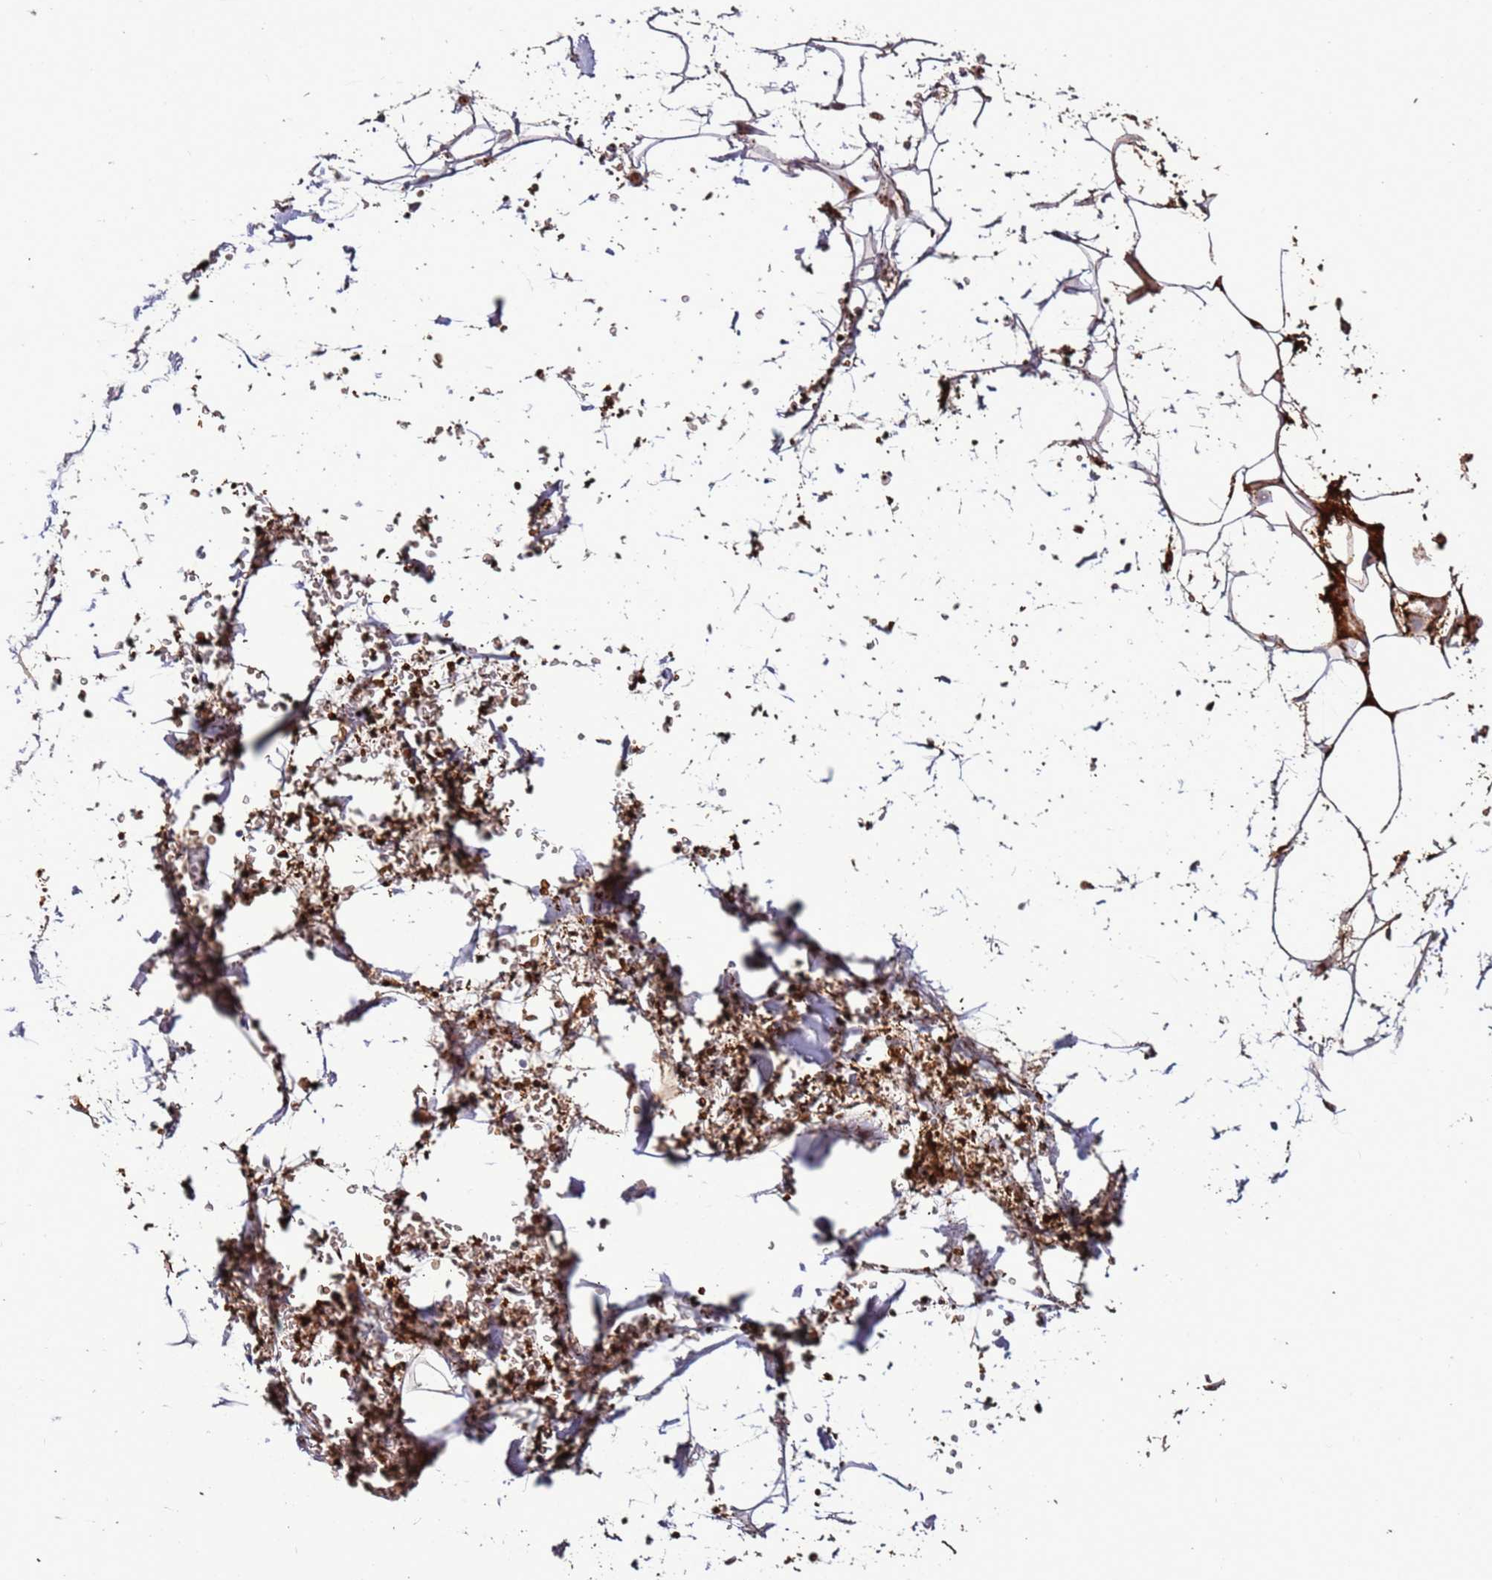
{"staining": {"intensity": "negative", "quantity": "none", "location": "none"}, "tissue": "adipose tissue", "cell_type": "Adipocytes", "image_type": "normal", "snomed": [{"axis": "morphology", "description": "Normal tissue, NOS"}, {"axis": "topography", "description": "Breast"}], "caption": "Photomicrograph shows no significant protein positivity in adipocytes of unremarkable adipose tissue. (DAB (3,3'-diaminobenzidine) immunohistochemistry (IHC) with hematoxylin counter stain).", "gene": "VPS36", "patient": {"sex": "female", "age": 26}}